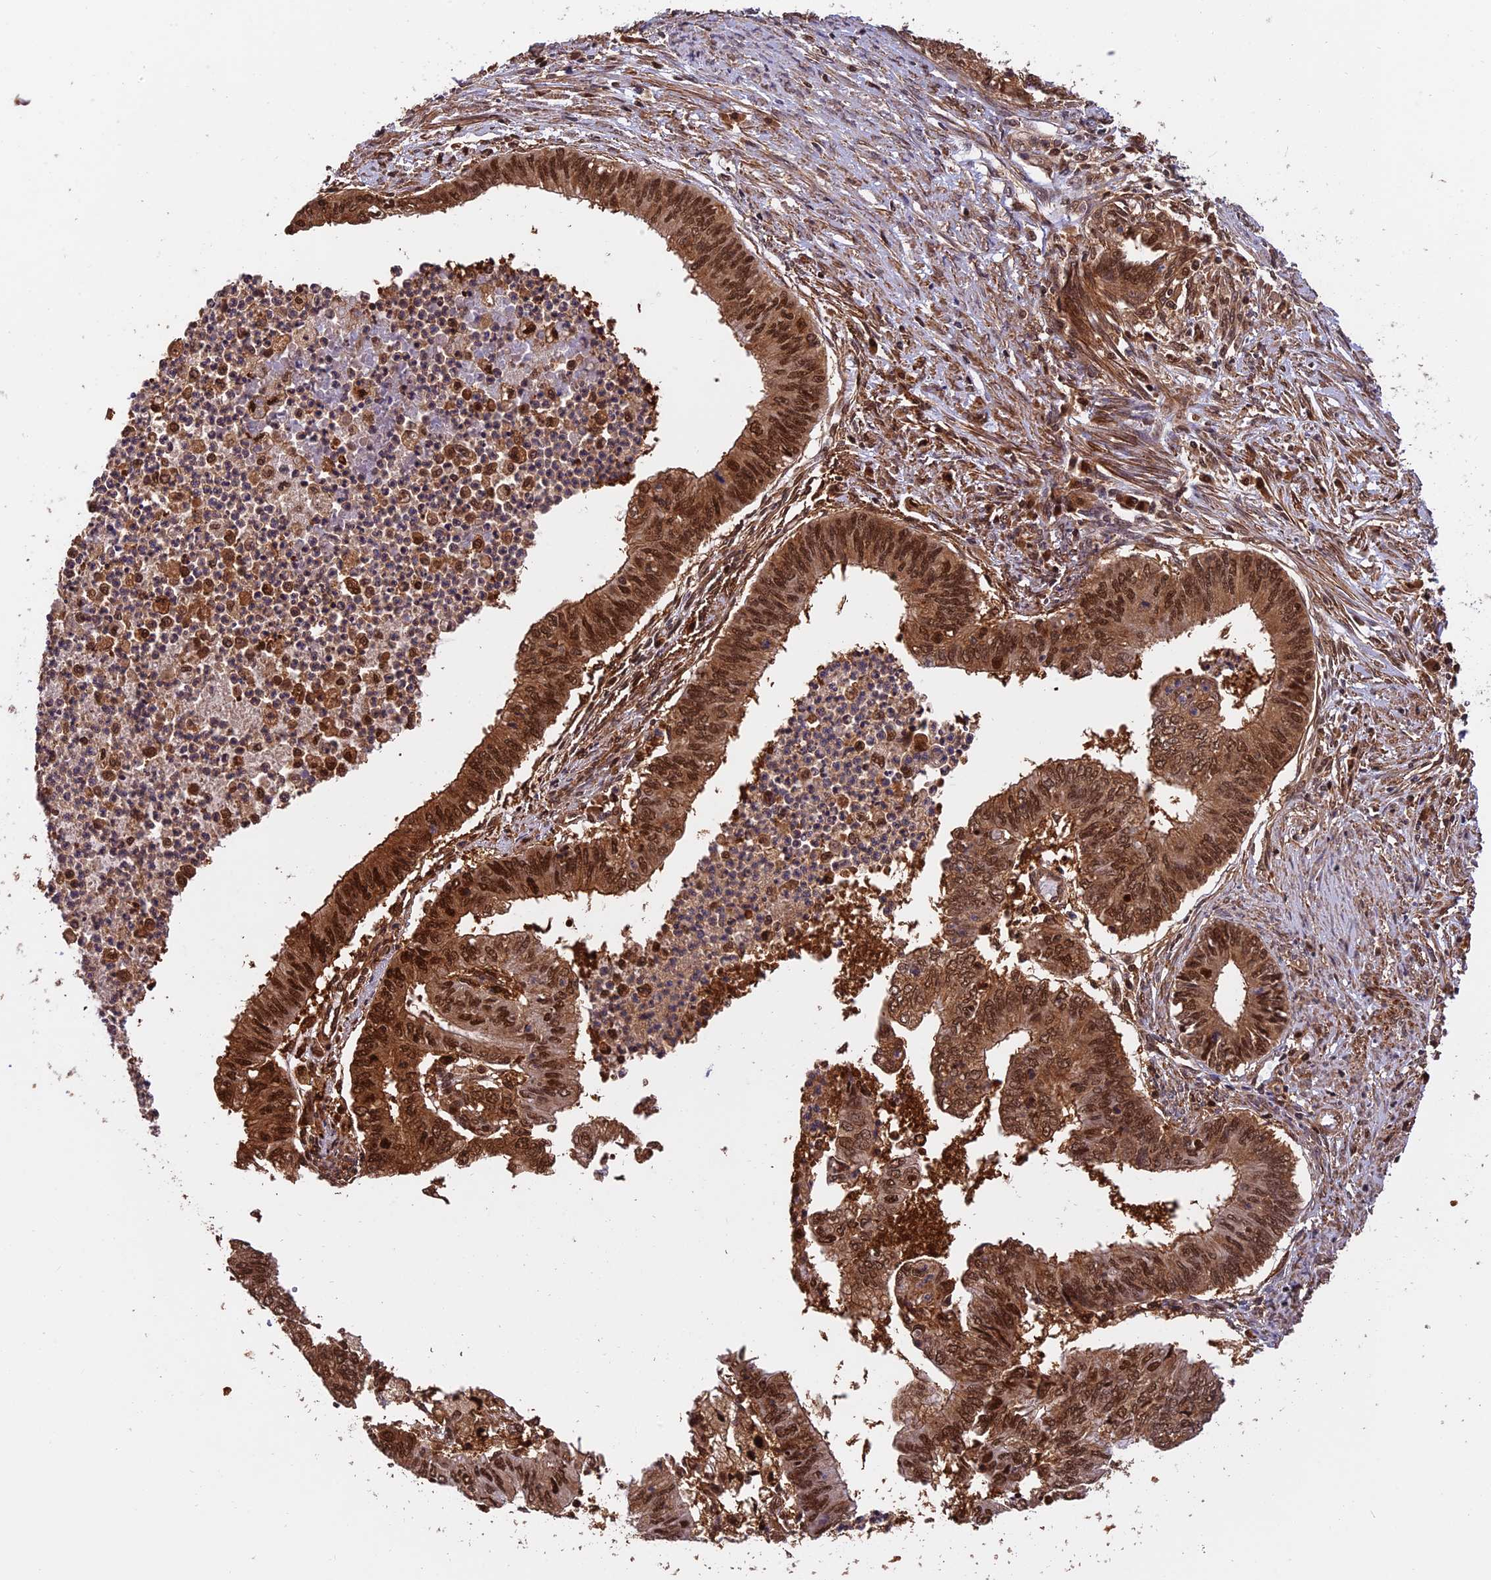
{"staining": {"intensity": "strong", "quantity": ">75%", "location": "cytoplasmic/membranous,nuclear"}, "tissue": "endometrial cancer", "cell_type": "Tumor cells", "image_type": "cancer", "snomed": [{"axis": "morphology", "description": "Adenocarcinoma, NOS"}, {"axis": "topography", "description": "Endometrium"}], "caption": "This is an image of immunohistochemistry (IHC) staining of endometrial cancer, which shows strong expression in the cytoplasmic/membranous and nuclear of tumor cells.", "gene": "PSMB3", "patient": {"sex": "female", "age": 68}}